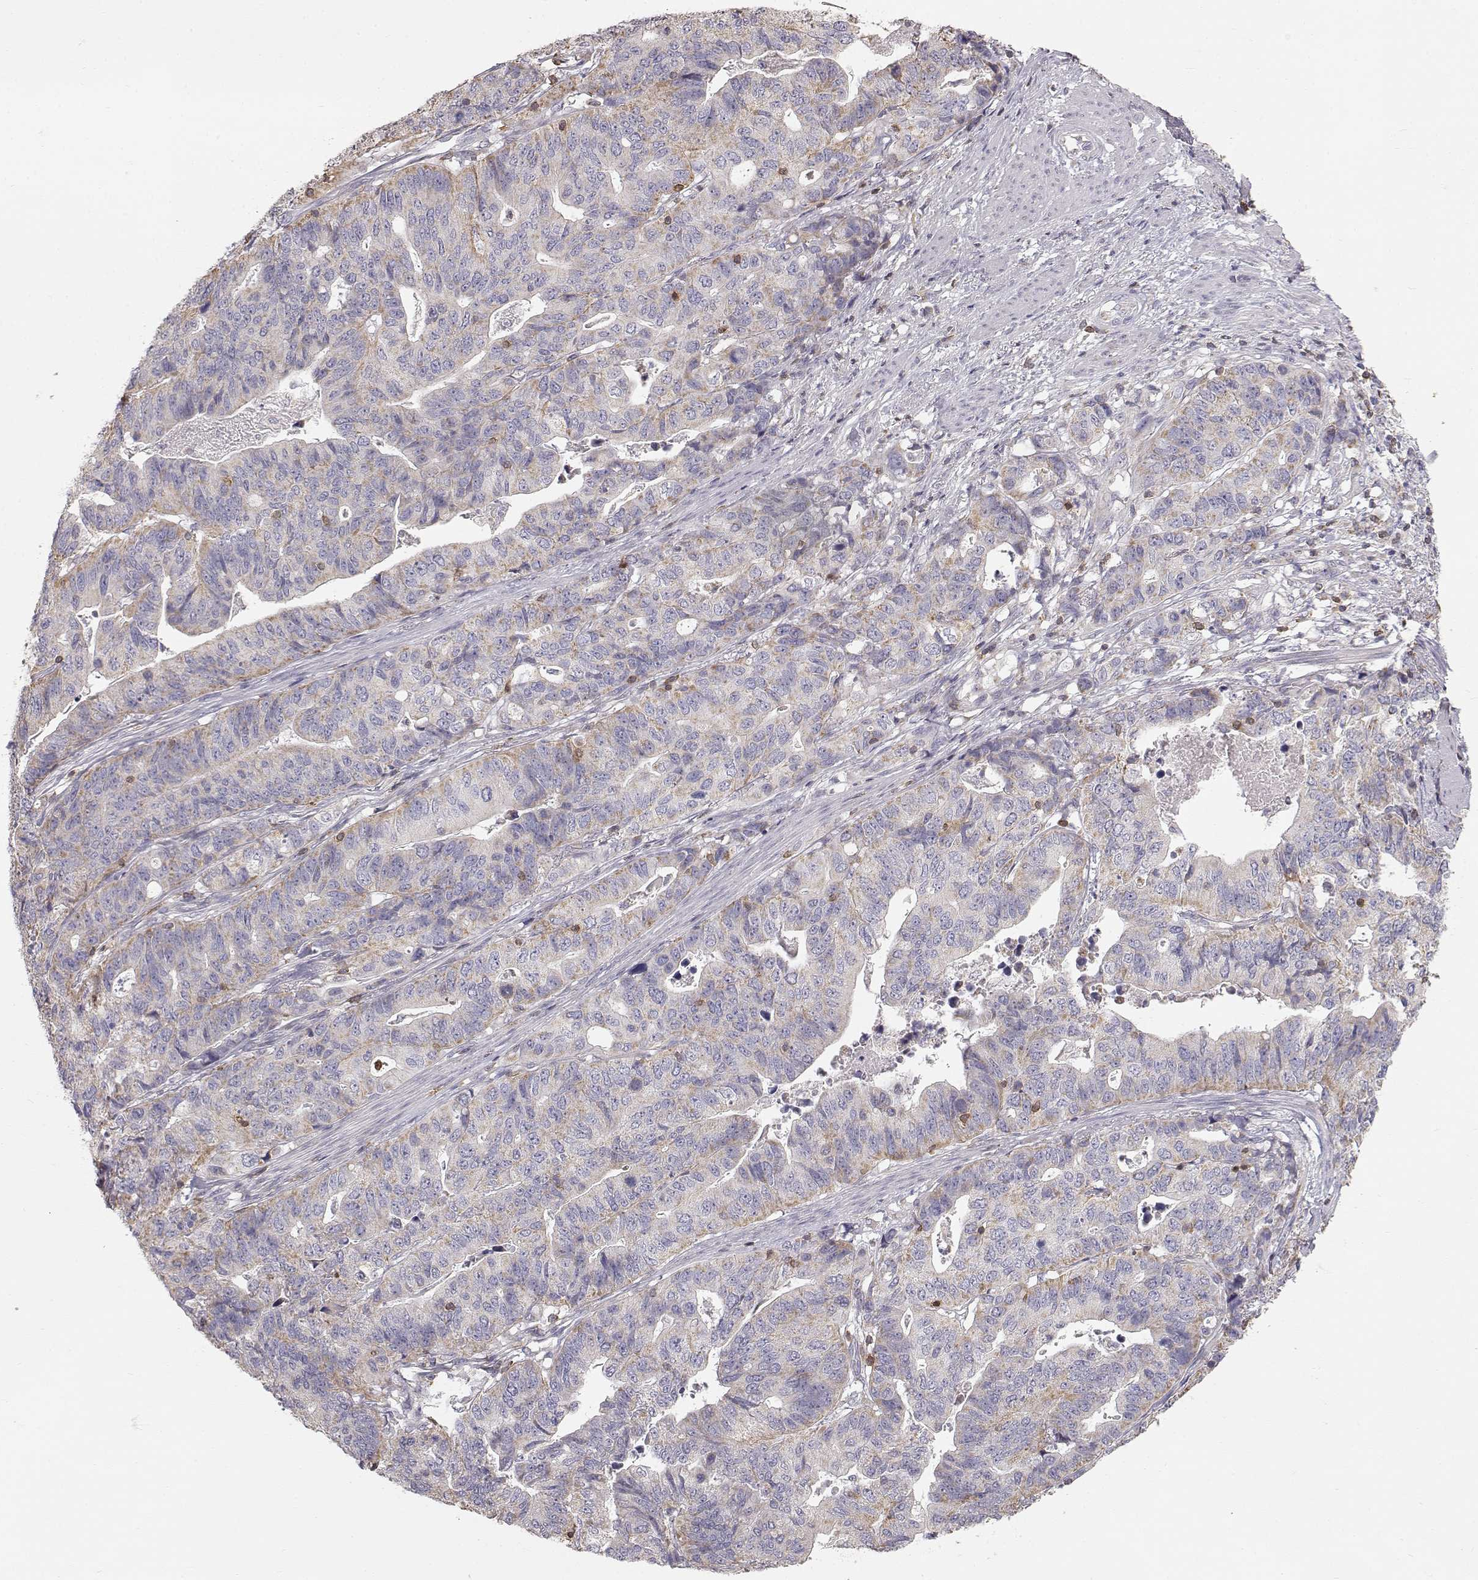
{"staining": {"intensity": "moderate", "quantity": "25%-75%", "location": "cytoplasmic/membranous"}, "tissue": "stomach cancer", "cell_type": "Tumor cells", "image_type": "cancer", "snomed": [{"axis": "morphology", "description": "Adenocarcinoma, NOS"}, {"axis": "topography", "description": "Stomach, upper"}], "caption": "Protein expression analysis of stomach cancer demonstrates moderate cytoplasmic/membranous positivity in approximately 25%-75% of tumor cells.", "gene": "GRAP2", "patient": {"sex": "female", "age": 67}}